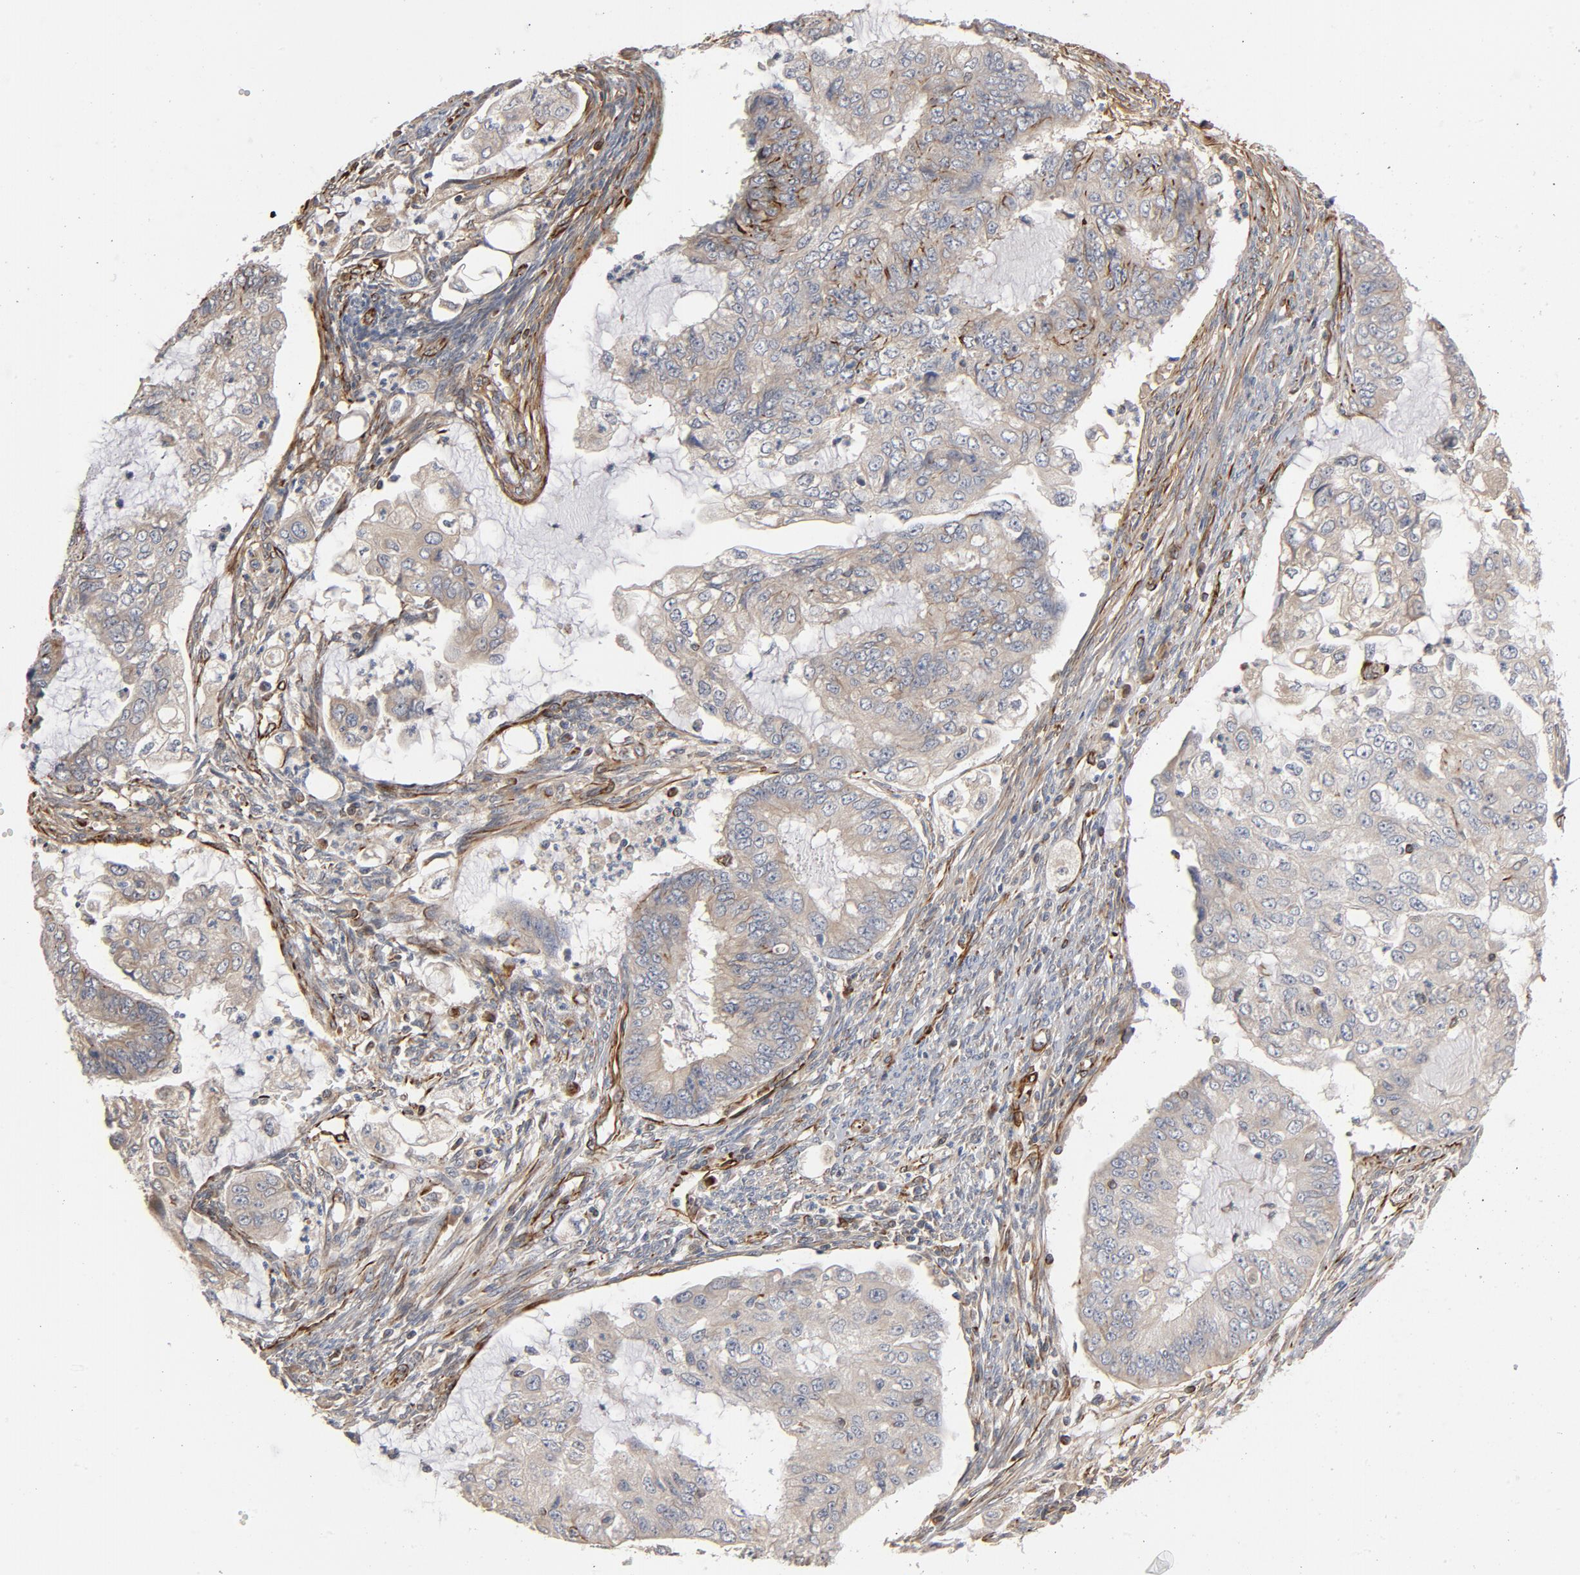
{"staining": {"intensity": "moderate", "quantity": ">75%", "location": "cytoplasmic/membranous"}, "tissue": "endometrial cancer", "cell_type": "Tumor cells", "image_type": "cancer", "snomed": [{"axis": "morphology", "description": "Adenocarcinoma, NOS"}, {"axis": "topography", "description": "Endometrium"}], "caption": "Immunohistochemistry (IHC) photomicrograph of adenocarcinoma (endometrial) stained for a protein (brown), which displays medium levels of moderate cytoplasmic/membranous expression in approximately >75% of tumor cells.", "gene": "FAM118A", "patient": {"sex": "female", "age": 75}}